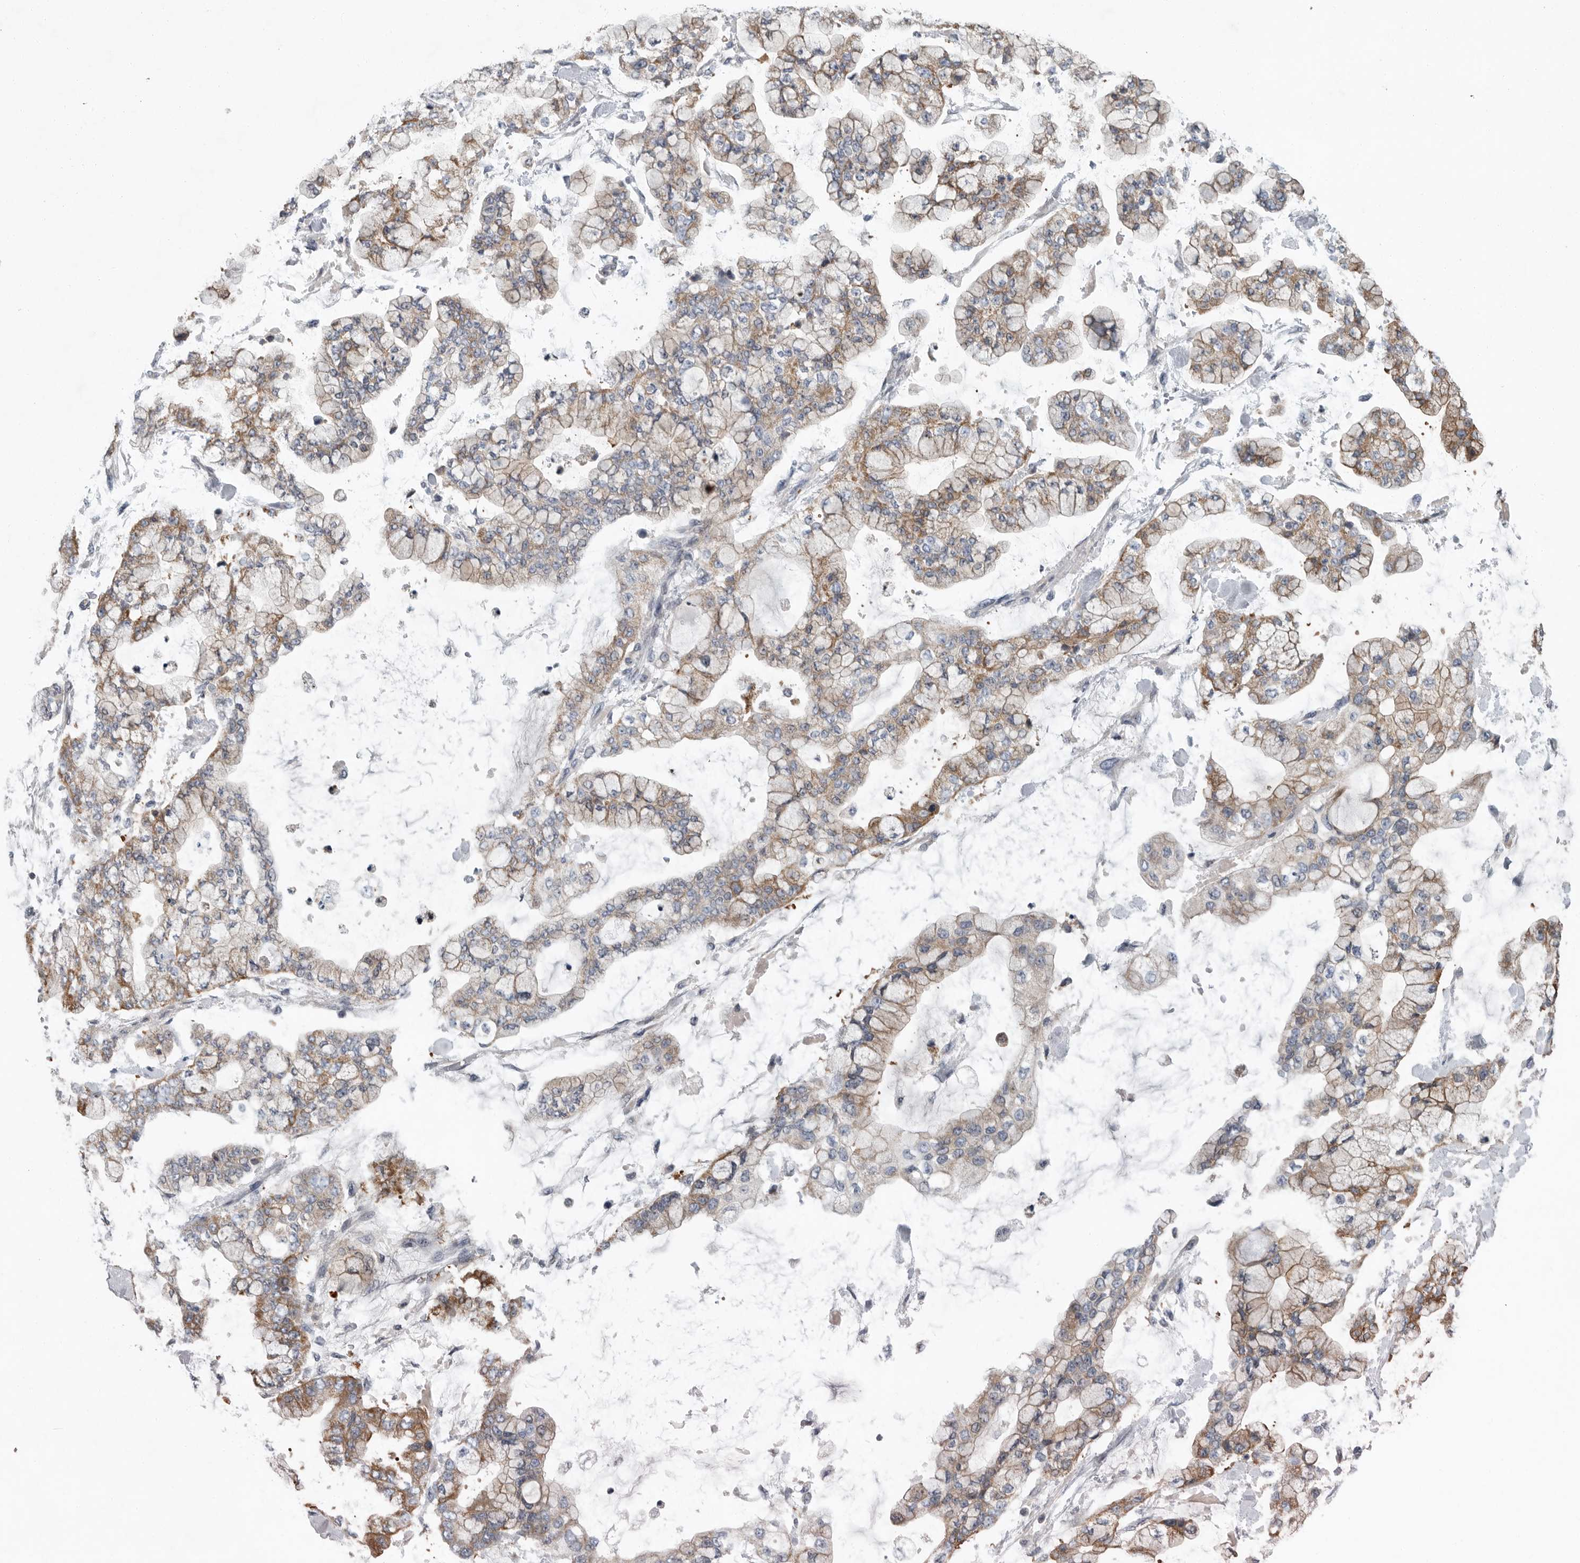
{"staining": {"intensity": "moderate", "quantity": ">75%", "location": "cytoplasmic/membranous"}, "tissue": "stomach cancer", "cell_type": "Tumor cells", "image_type": "cancer", "snomed": [{"axis": "morphology", "description": "Normal tissue, NOS"}, {"axis": "morphology", "description": "Adenocarcinoma, NOS"}, {"axis": "topography", "description": "Stomach, upper"}, {"axis": "topography", "description": "Stomach"}], "caption": "Stomach cancer (adenocarcinoma) stained with immunohistochemistry exhibits moderate cytoplasmic/membranous positivity in about >75% of tumor cells.", "gene": "MPP3", "patient": {"sex": "male", "age": 76}}